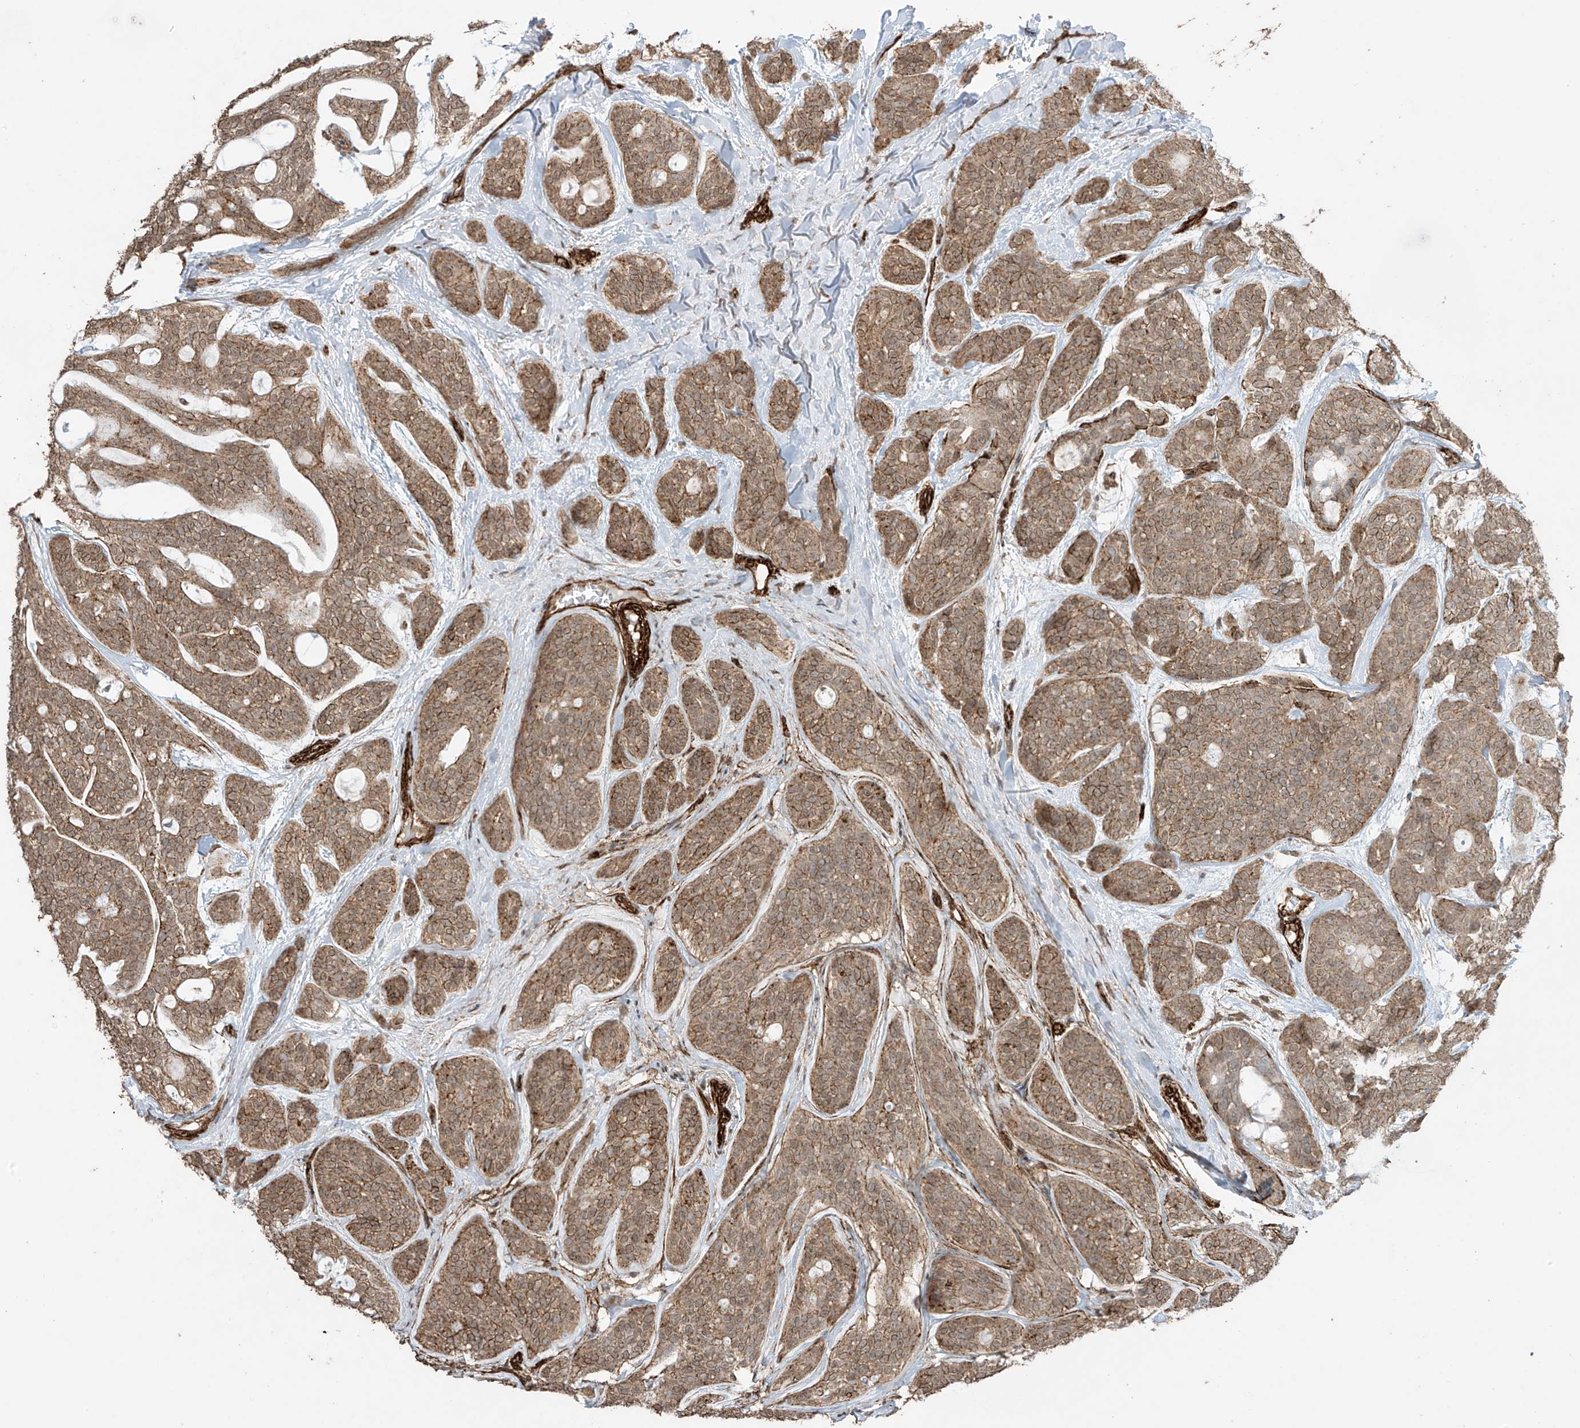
{"staining": {"intensity": "moderate", "quantity": ">75%", "location": "cytoplasmic/membranous"}, "tissue": "head and neck cancer", "cell_type": "Tumor cells", "image_type": "cancer", "snomed": [{"axis": "morphology", "description": "Adenocarcinoma, NOS"}, {"axis": "topography", "description": "Head-Neck"}], "caption": "High-magnification brightfield microscopy of head and neck cancer (adenocarcinoma) stained with DAB (3,3'-diaminobenzidine) (brown) and counterstained with hematoxylin (blue). tumor cells exhibit moderate cytoplasmic/membranous expression is present in approximately>75% of cells.", "gene": "TTLL5", "patient": {"sex": "male", "age": 66}}